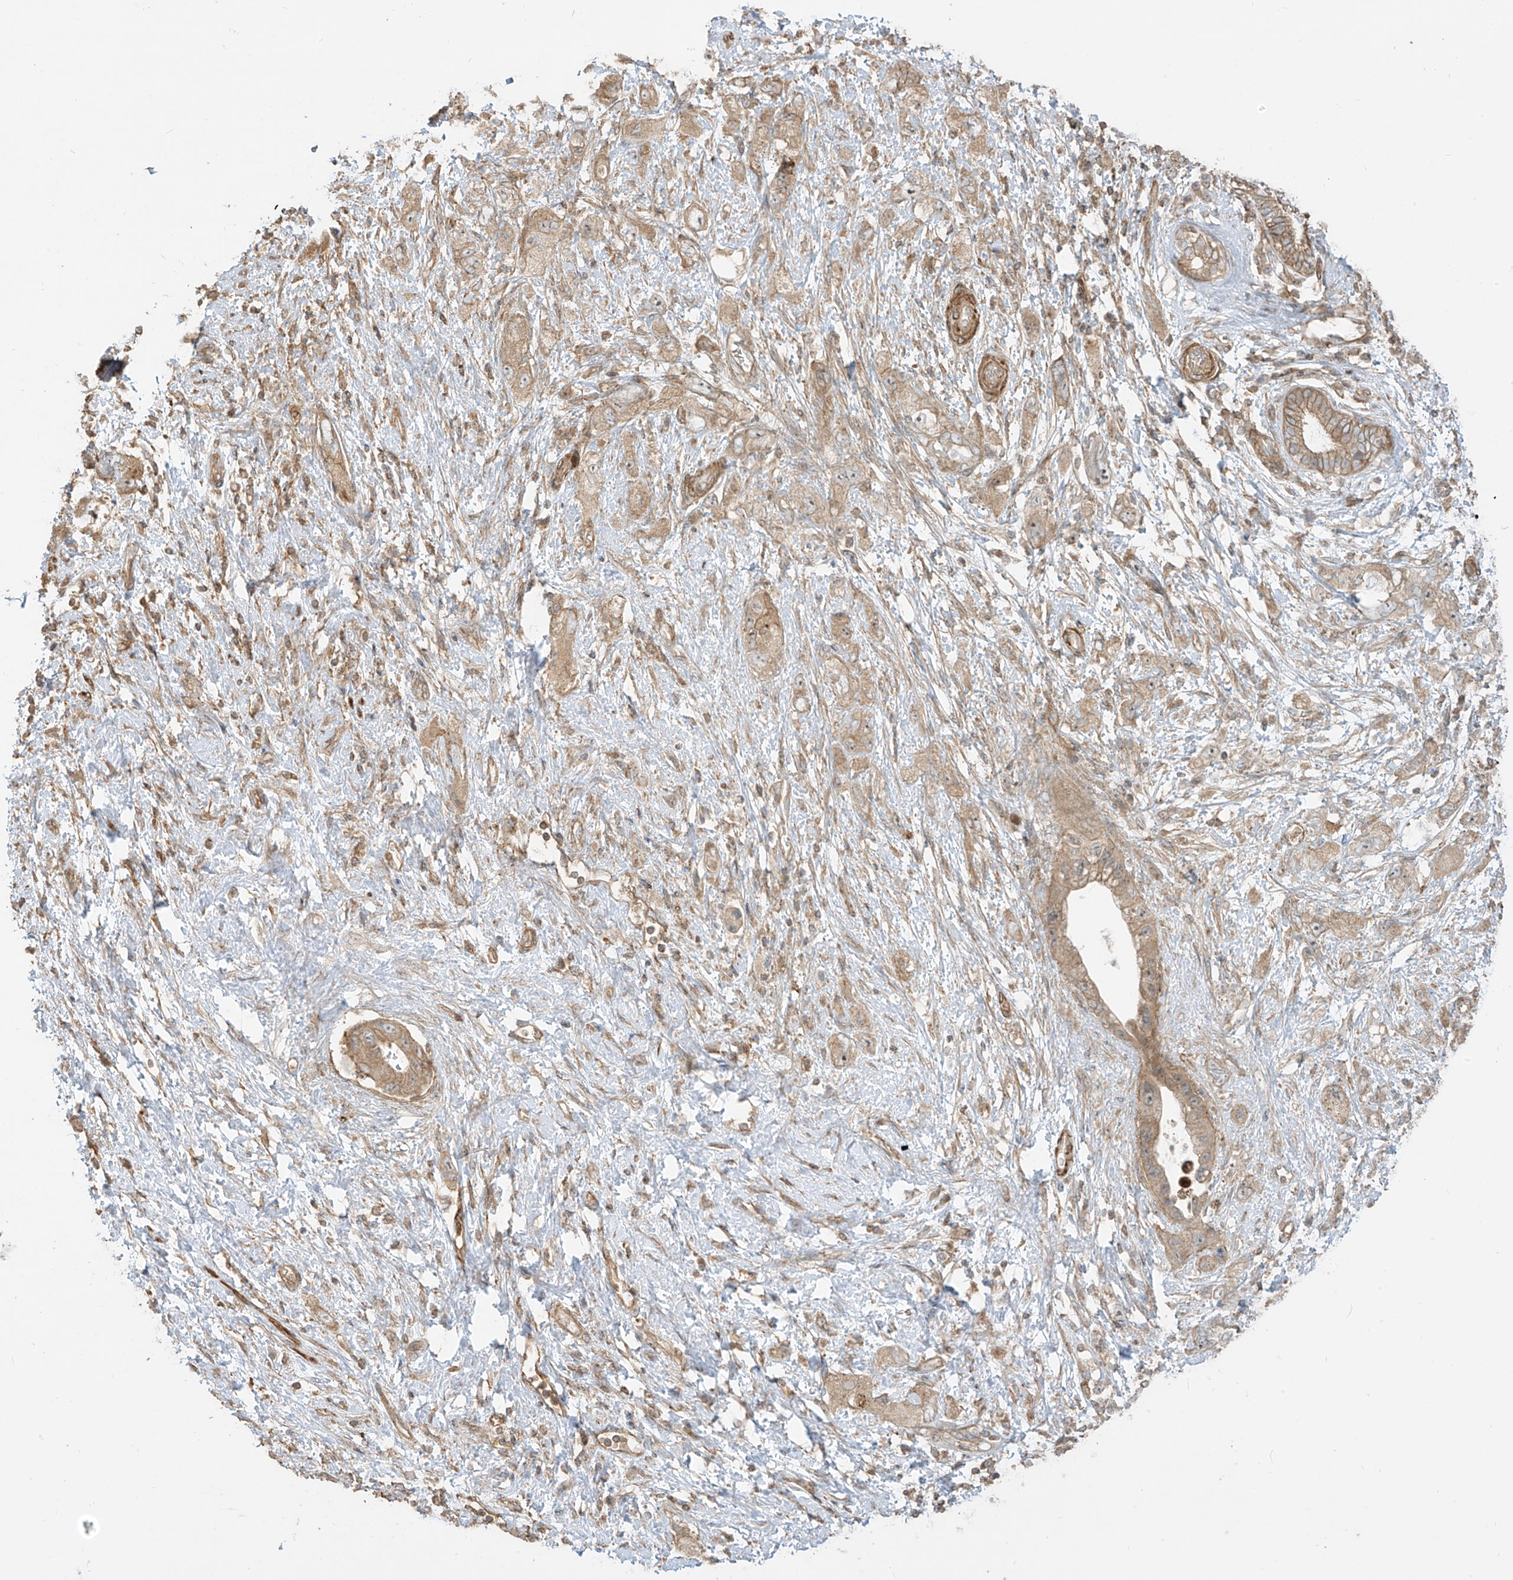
{"staining": {"intensity": "weak", "quantity": ">75%", "location": "cytoplasmic/membranous"}, "tissue": "pancreatic cancer", "cell_type": "Tumor cells", "image_type": "cancer", "snomed": [{"axis": "morphology", "description": "Adenocarcinoma, NOS"}, {"axis": "topography", "description": "Pancreas"}], "caption": "Immunohistochemical staining of adenocarcinoma (pancreatic) reveals low levels of weak cytoplasmic/membranous protein staining in approximately >75% of tumor cells.", "gene": "ENTR1", "patient": {"sex": "female", "age": 73}}